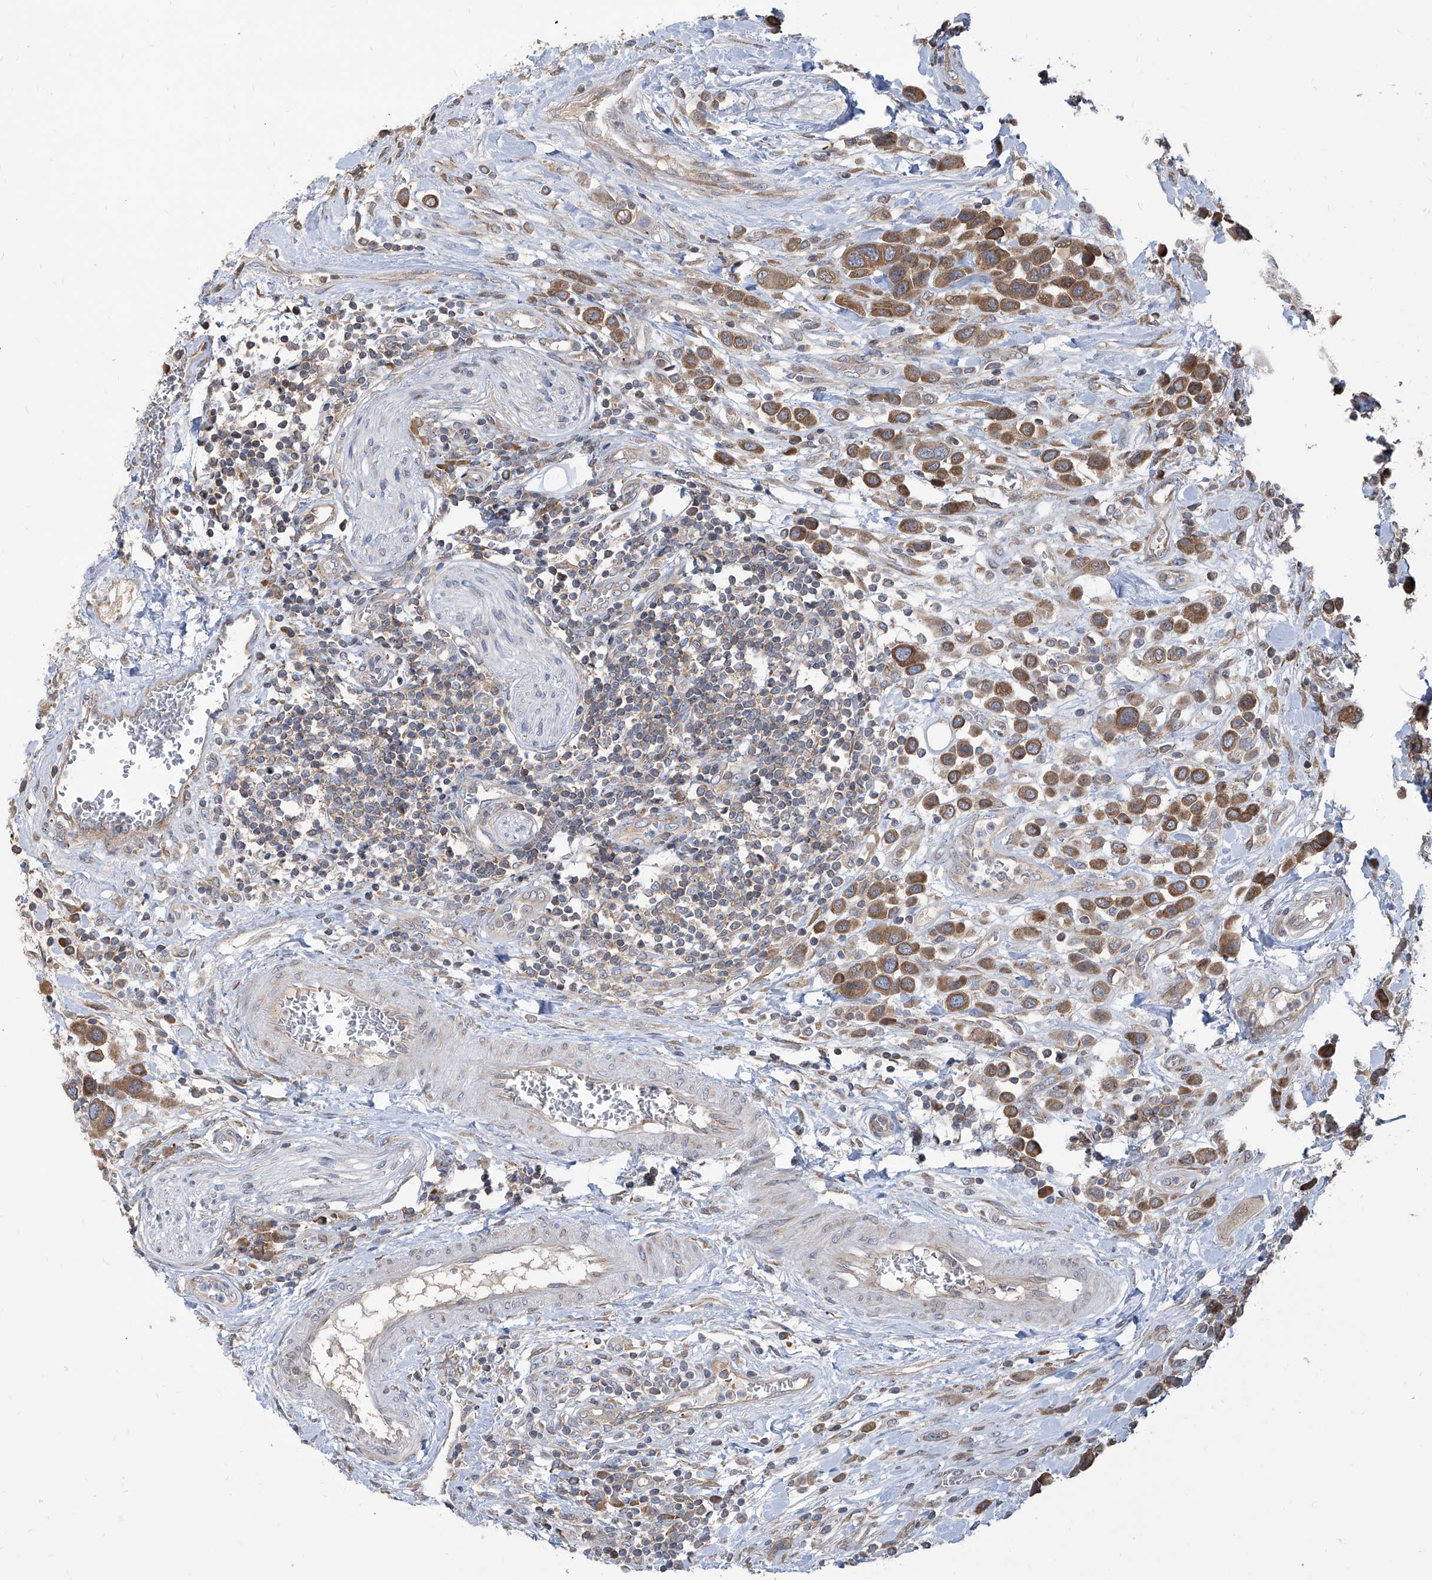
{"staining": {"intensity": "moderate", "quantity": ">75%", "location": "cytoplasmic/membranous"}, "tissue": "urothelial cancer", "cell_type": "Tumor cells", "image_type": "cancer", "snomed": [{"axis": "morphology", "description": "Urothelial carcinoma, High grade"}, {"axis": "topography", "description": "Urinary bladder"}], "caption": "Brown immunohistochemical staining in human high-grade urothelial carcinoma reveals moderate cytoplasmic/membranous expression in about >75% of tumor cells.", "gene": "FAM83B", "patient": {"sex": "male", "age": 50}}